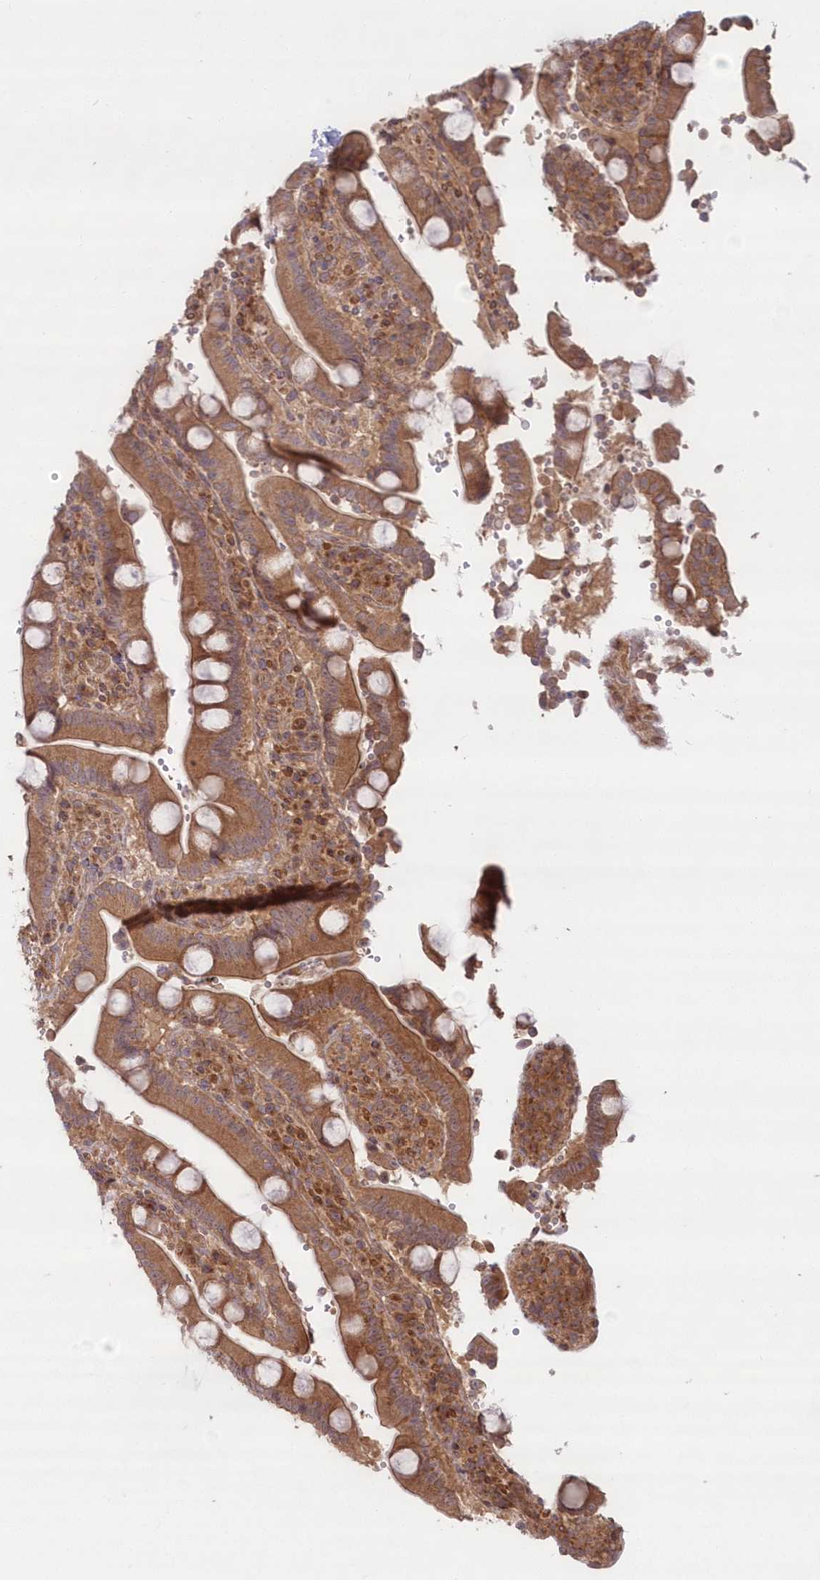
{"staining": {"intensity": "moderate", "quantity": ">75%", "location": "cytoplasmic/membranous"}, "tissue": "duodenum", "cell_type": "Glandular cells", "image_type": "normal", "snomed": [{"axis": "morphology", "description": "Normal tissue, NOS"}, {"axis": "topography", "description": "Small intestine, NOS"}], "caption": "Brown immunohistochemical staining in benign human duodenum shows moderate cytoplasmic/membranous staining in approximately >75% of glandular cells.", "gene": "TBCA", "patient": {"sex": "female", "age": 71}}